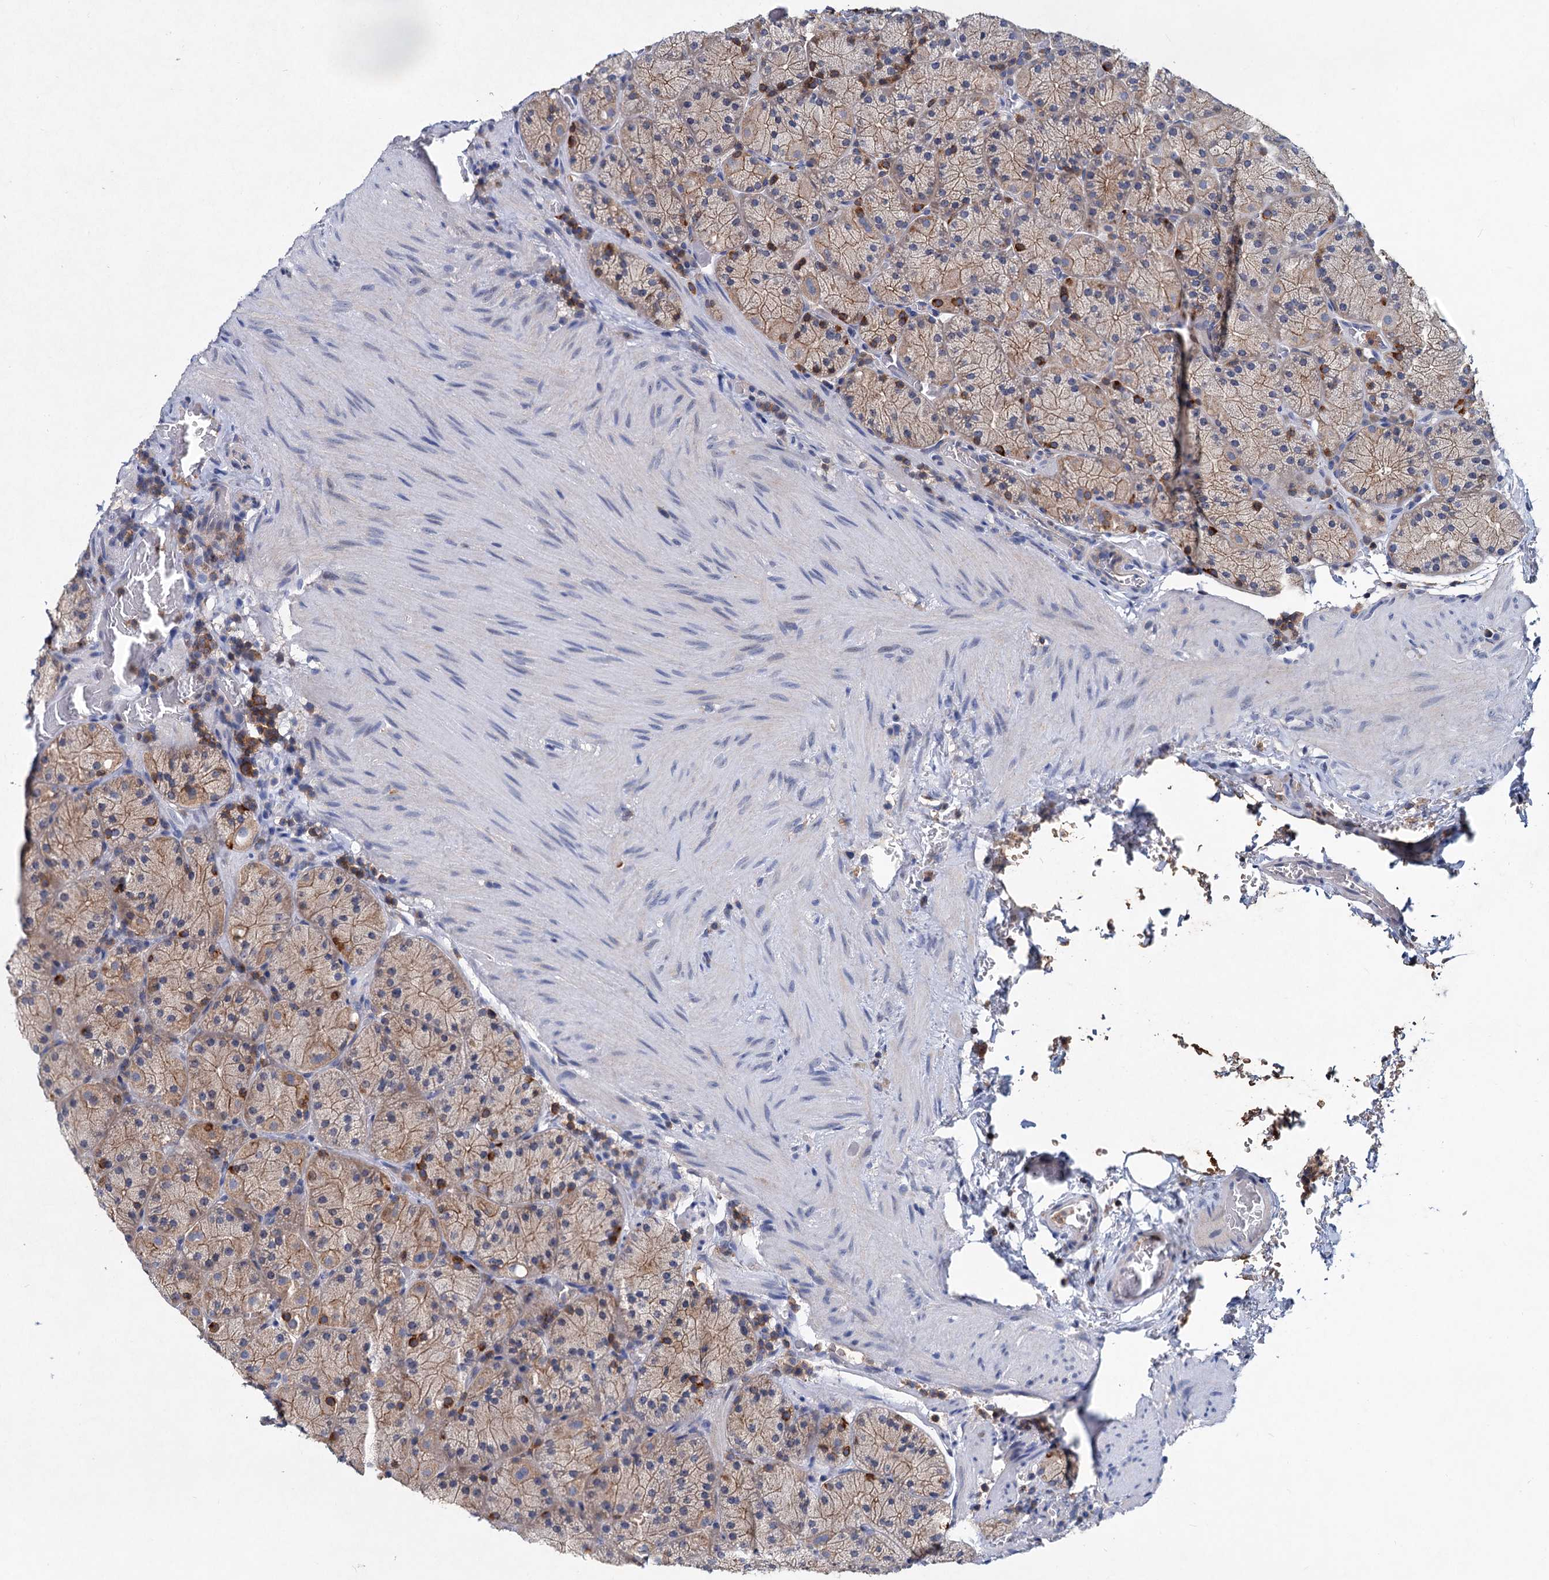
{"staining": {"intensity": "moderate", "quantity": ">75%", "location": "cytoplasmic/membranous"}, "tissue": "stomach", "cell_type": "Glandular cells", "image_type": "normal", "snomed": [{"axis": "morphology", "description": "Normal tissue, NOS"}, {"axis": "topography", "description": "Stomach, upper"}, {"axis": "topography", "description": "Stomach, lower"}], "caption": "Protein expression analysis of normal human stomach reveals moderate cytoplasmic/membranous expression in approximately >75% of glandular cells.", "gene": "LRCH4", "patient": {"sex": "male", "age": 80}}